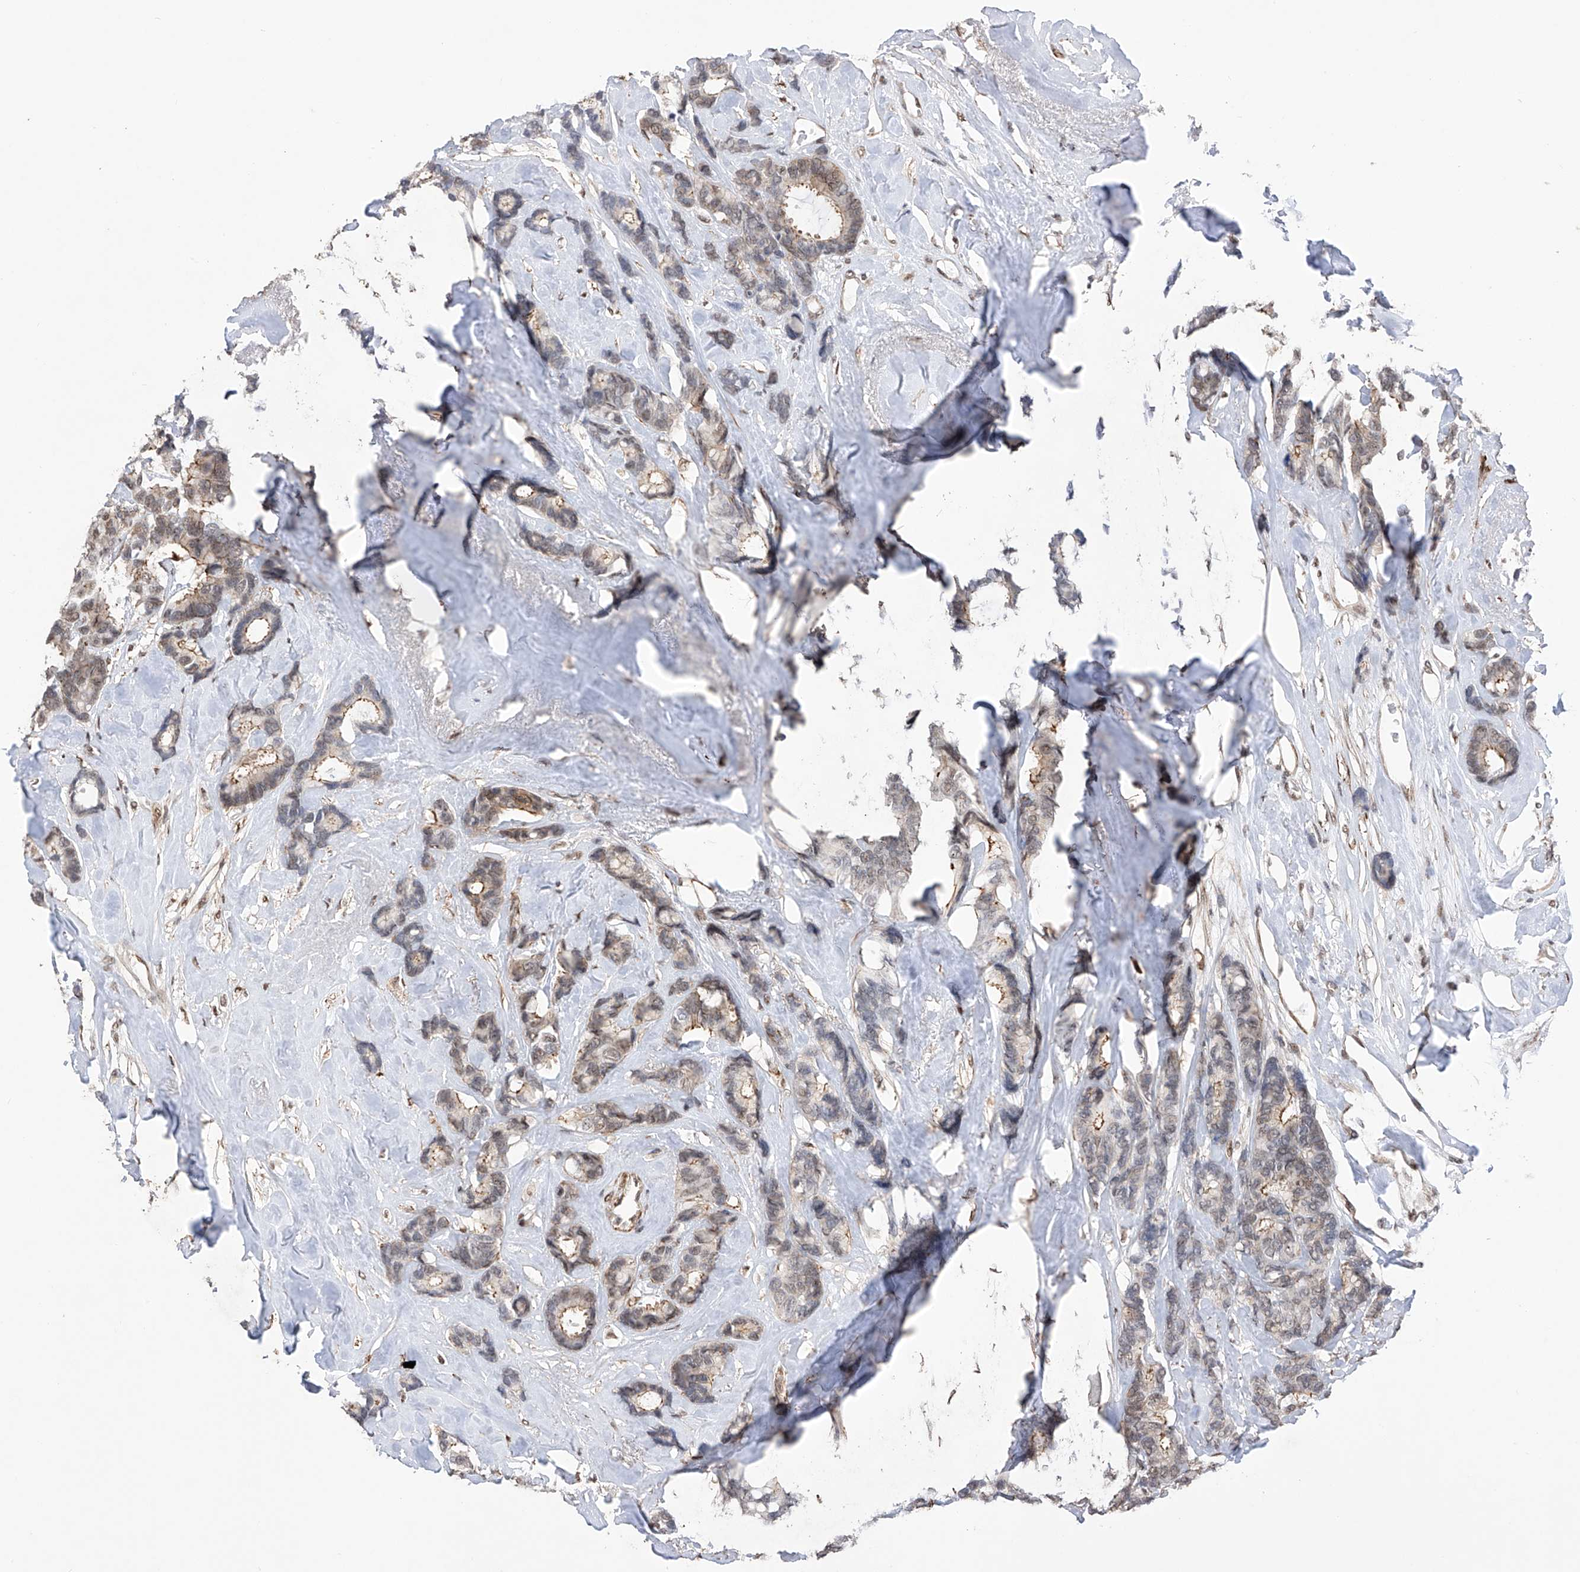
{"staining": {"intensity": "moderate", "quantity": "<25%", "location": "cytoplasmic/membranous"}, "tissue": "breast cancer", "cell_type": "Tumor cells", "image_type": "cancer", "snomed": [{"axis": "morphology", "description": "Duct carcinoma"}, {"axis": "topography", "description": "Breast"}], "caption": "Human breast cancer stained with a brown dye displays moderate cytoplasmic/membranous positive expression in about <25% of tumor cells.", "gene": "NFATC4", "patient": {"sex": "female", "age": 87}}